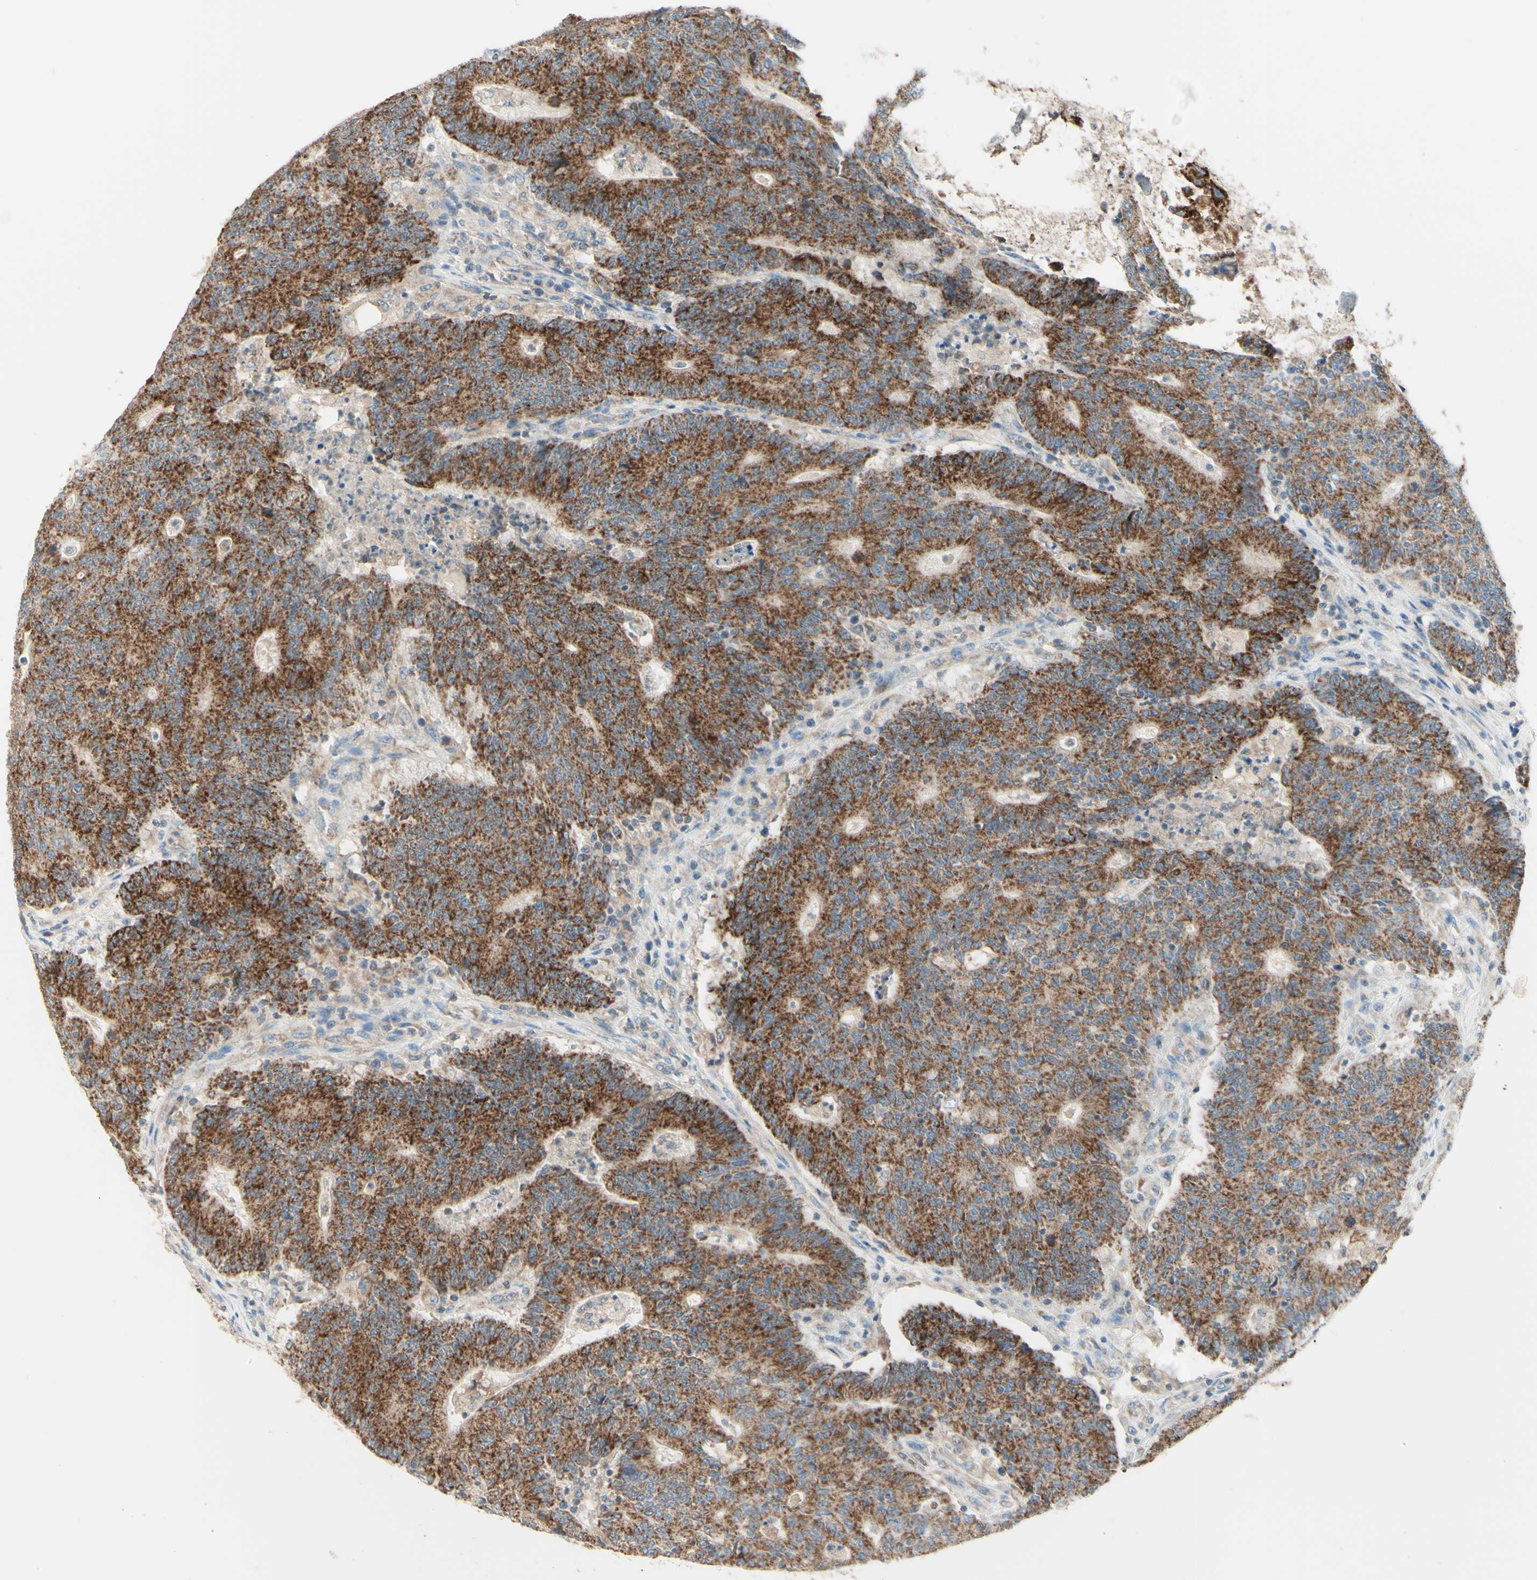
{"staining": {"intensity": "strong", "quantity": ">75%", "location": "cytoplasmic/membranous"}, "tissue": "colorectal cancer", "cell_type": "Tumor cells", "image_type": "cancer", "snomed": [{"axis": "morphology", "description": "Normal tissue, NOS"}, {"axis": "morphology", "description": "Adenocarcinoma, NOS"}, {"axis": "topography", "description": "Colon"}], "caption": "Strong cytoplasmic/membranous protein staining is seen in approximately >75% of tumor cells in colorectal adenocarcinoma.", "gene": "ARMC10", "patient": {"sex": "female", "age": 75}}